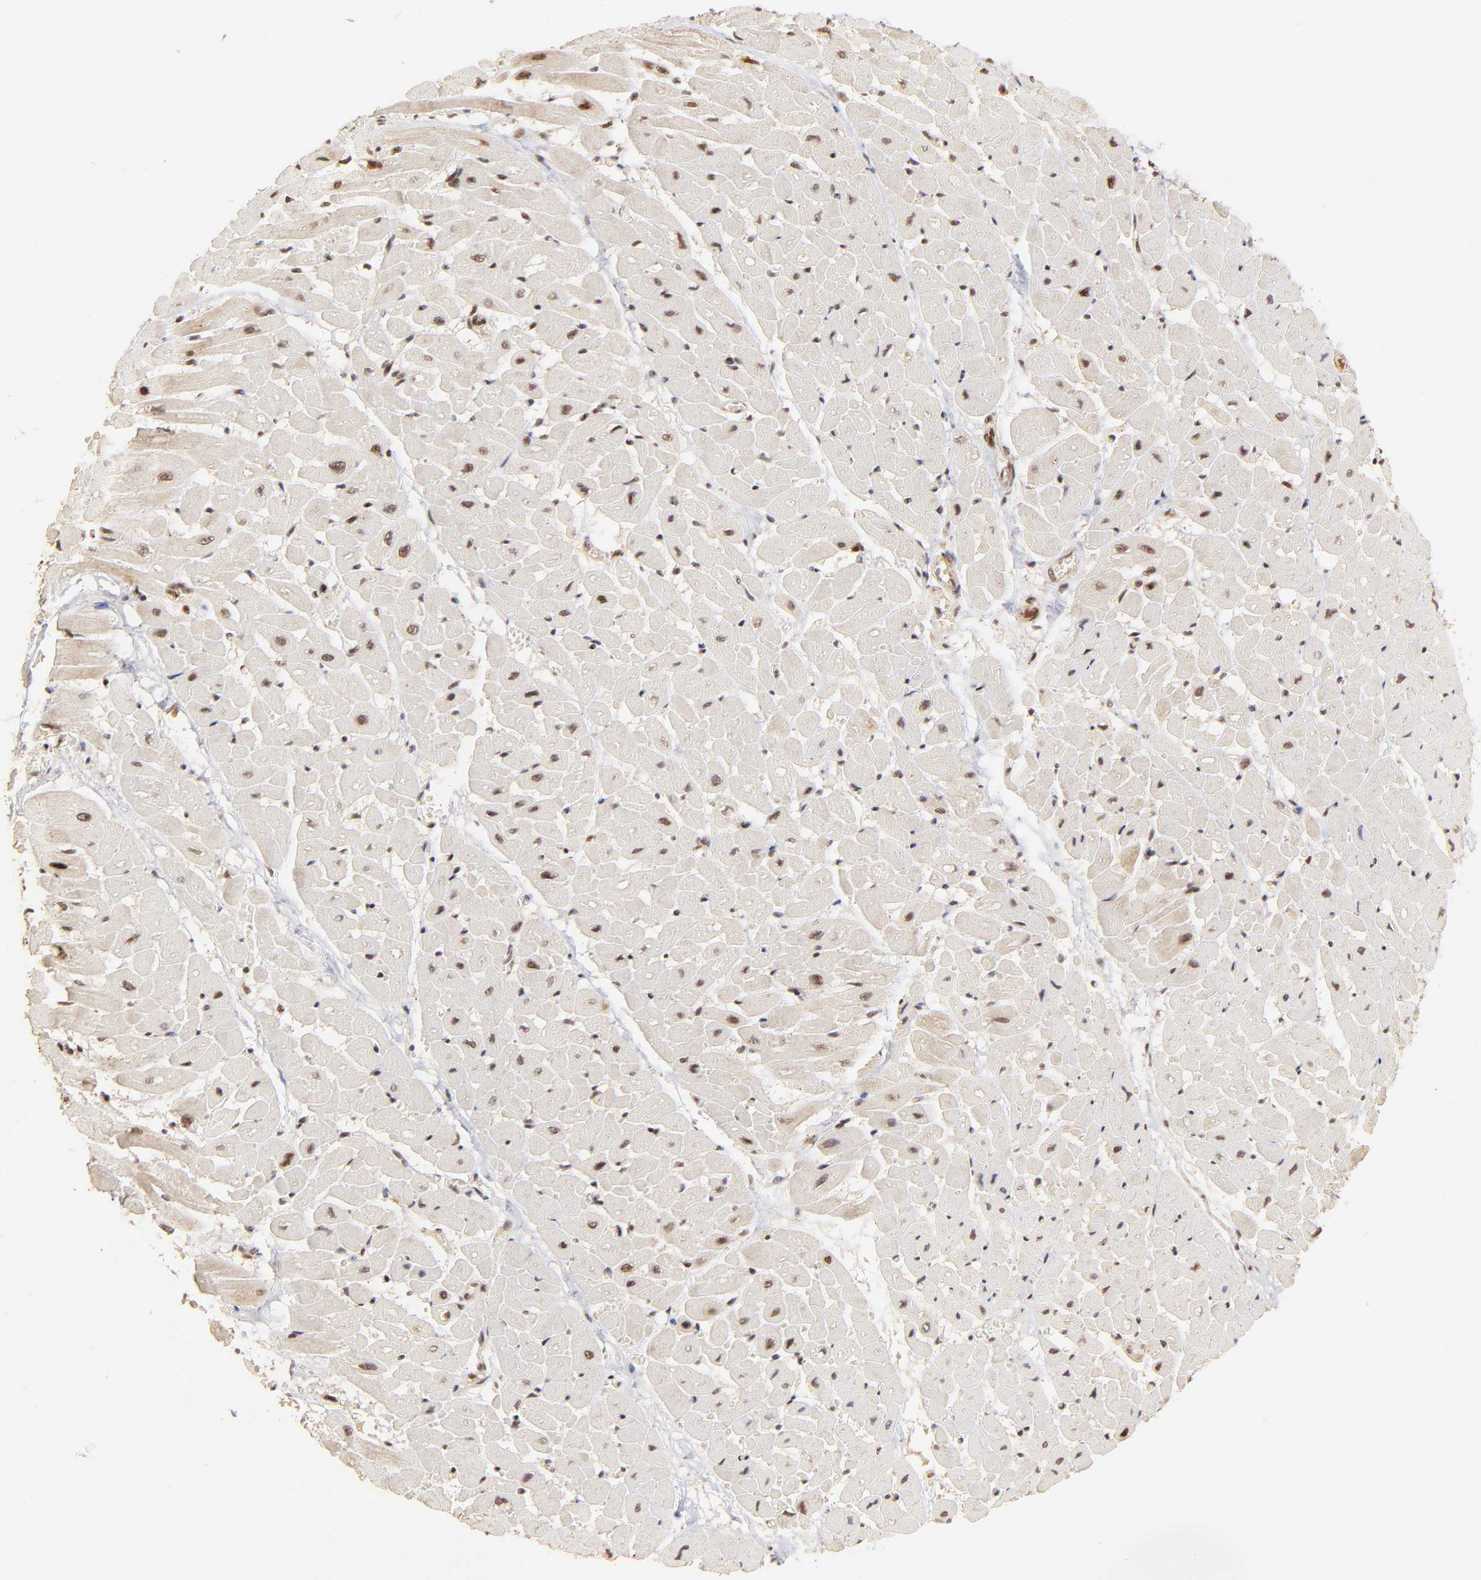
{"staining": {"intensity": "strong", "quantity": ">75%", "location": "cytoplasmic/membranous,nuclear"}, "tissue": "heart muscle", "cell_type": "Cardiomyocytes", "image_type": "normal", "snomed": [{"axis": "morphology", "description": "Normal tissue, NOS"}, {"axis": "topography", "description": "Heart"}], "caption": "The histopathology image demonstrates immunohistochemical staining of unremarkable heart muscle. There is strong cytoplasmic/membranous,nuclear expression is seen in approximately >75% of cardiomyocytes.", "gene": "MED15", "patient": {"sex": "male", "age": 45}}